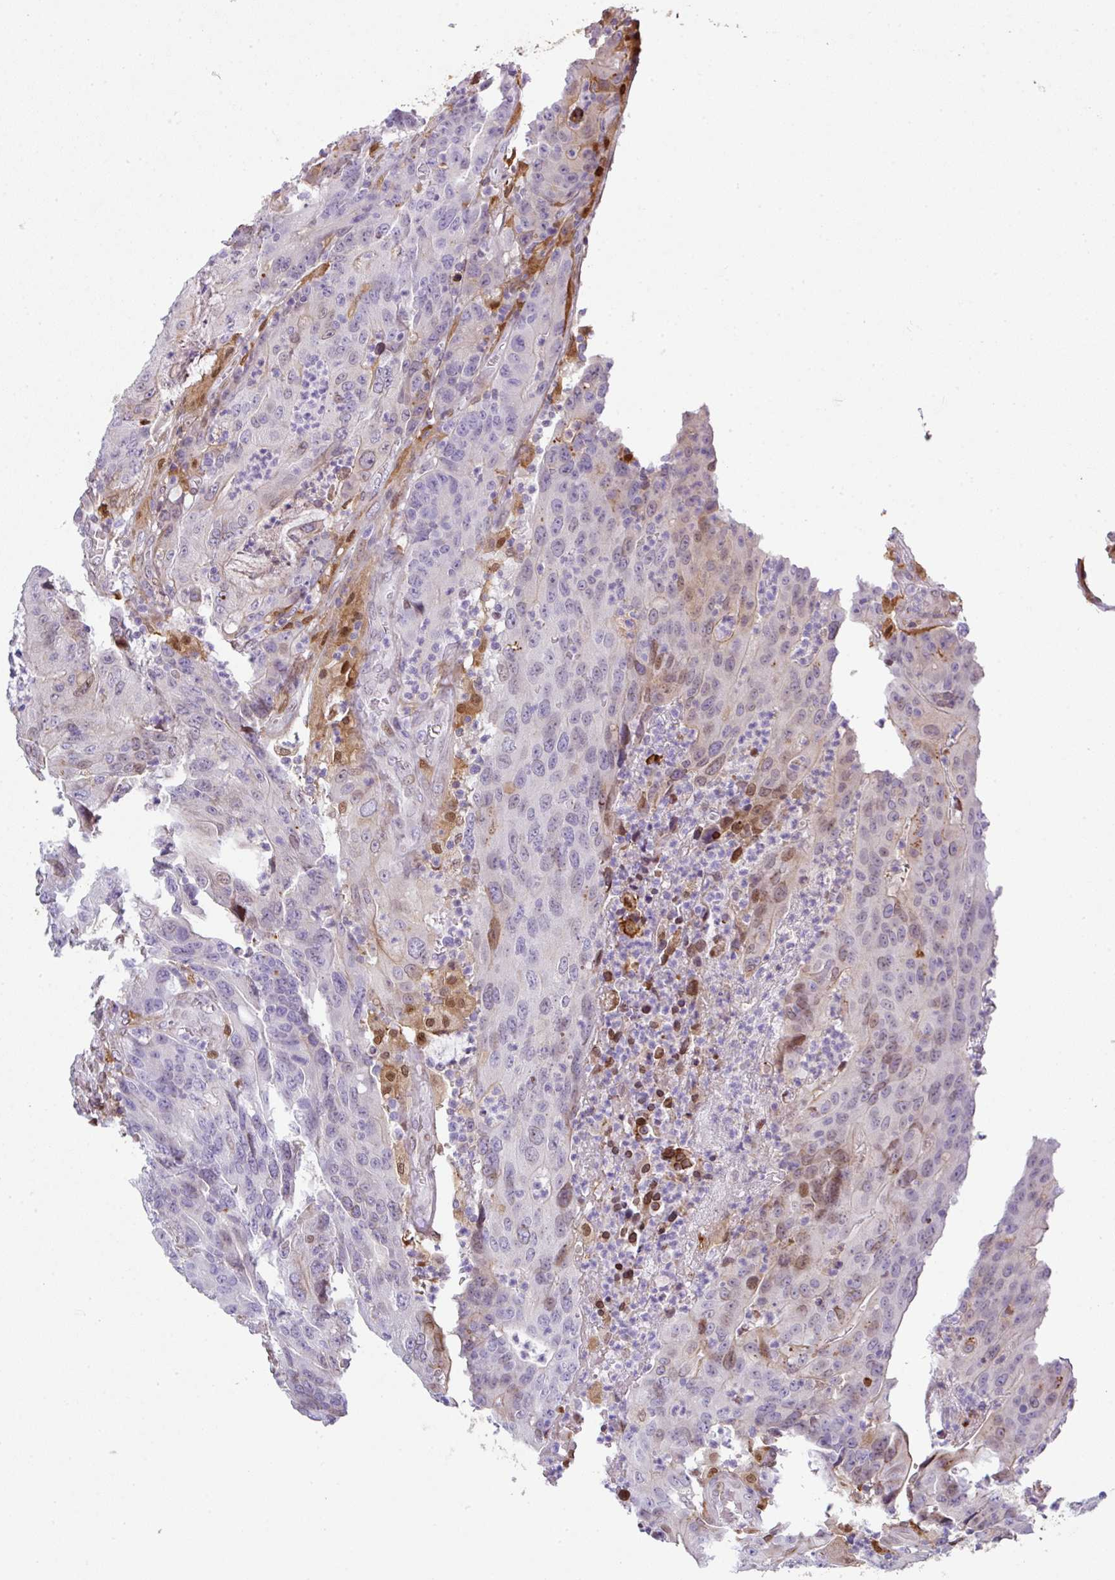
{"staining": {"intensity": "moderate", "quantity": "<25%", "location": "nuclear"}, "tissue": "colorectal cancer", "cell_type": "Tumor cells", "image_type": "cancer", "snomed": [{"axis": "morphology", "description": "Adenocarcinoma, NOS"}, {"axis": "topography", "description": "Colon"}], "caption": "Tumor cells show low levels of moderate nuclear expression in about <25% of cells in human colorectal cancer.", "gene": "PLK1", "patient": {"sex": "male", "age": 83}}